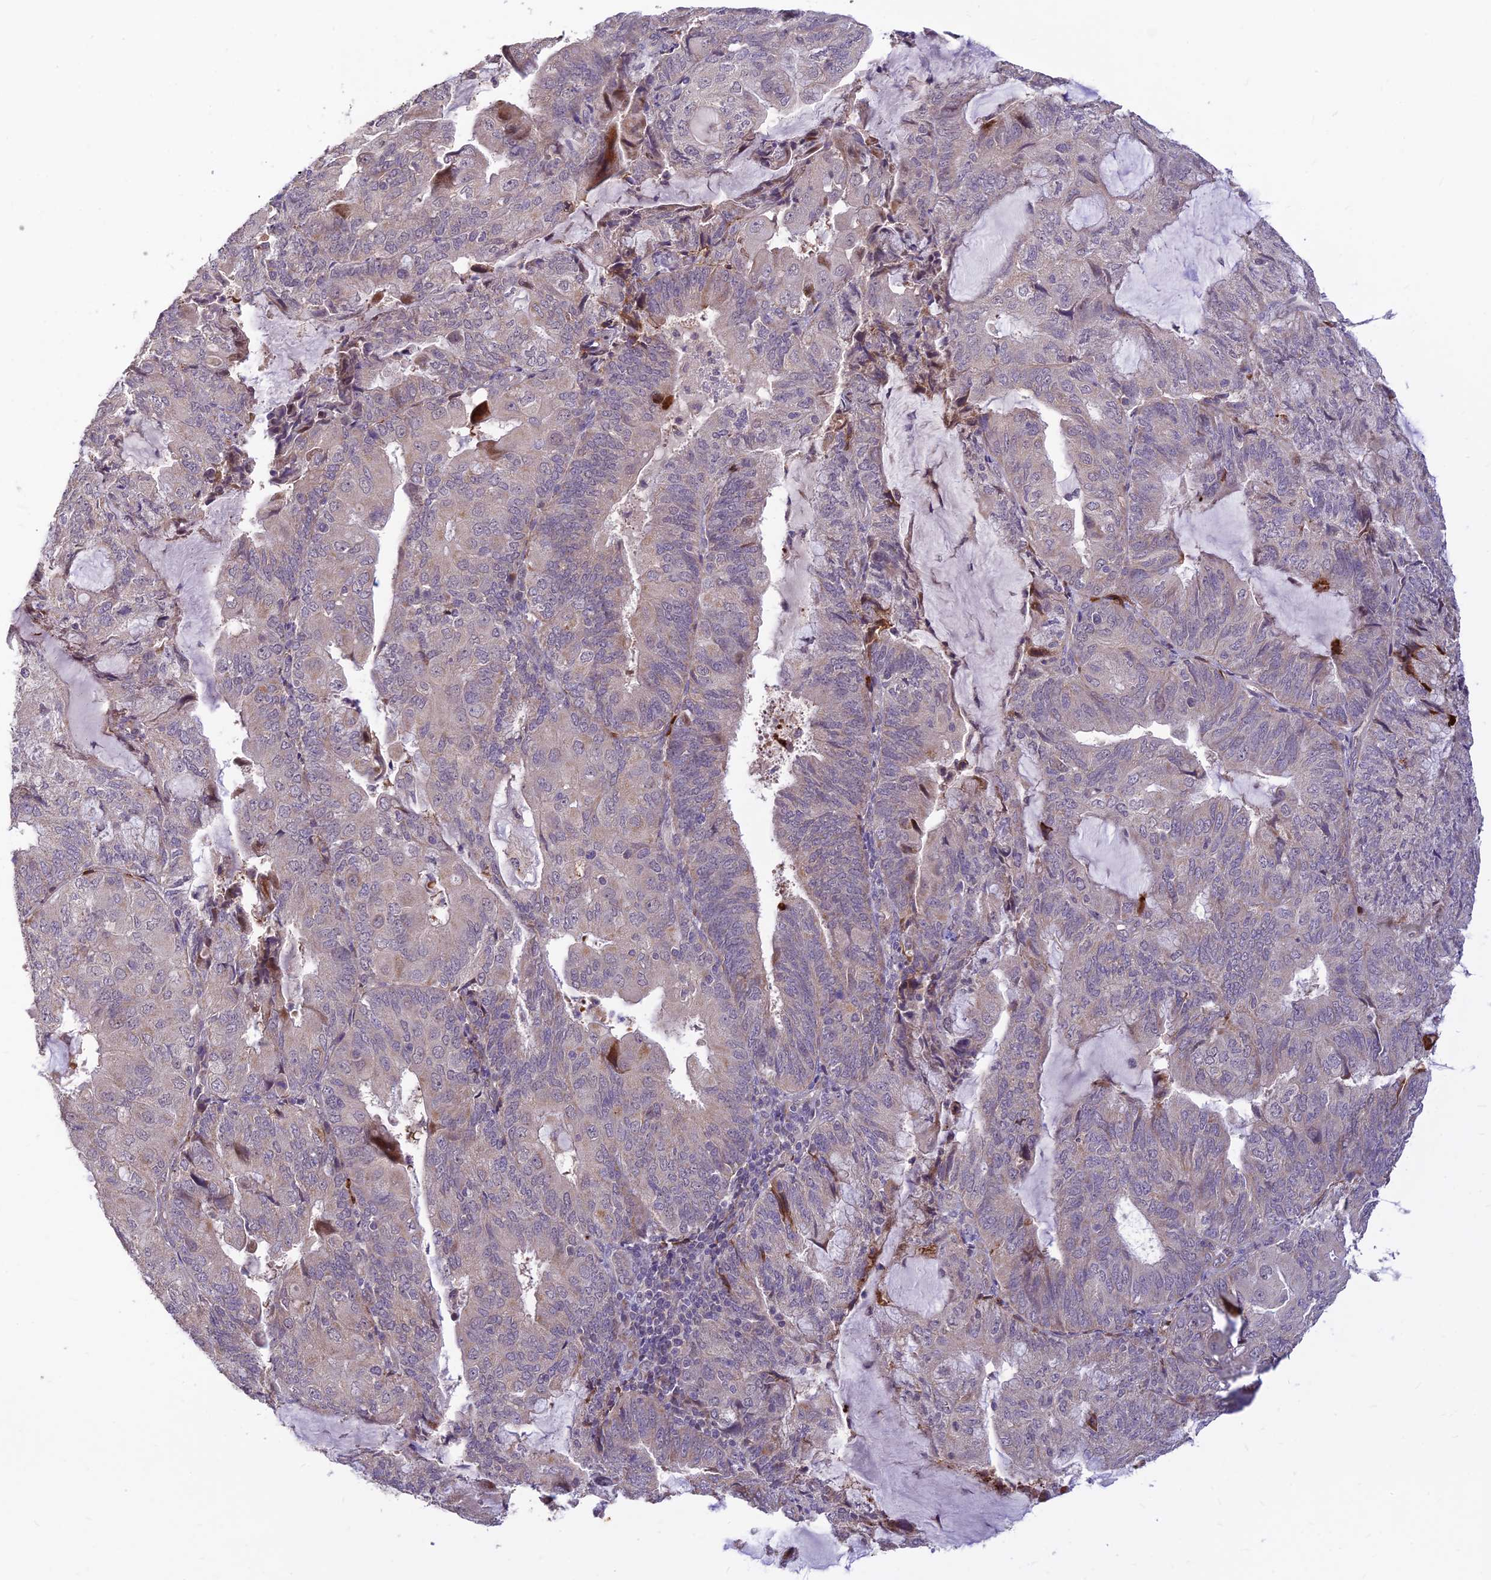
{"staining": {"intensity": "negative", "quantity": "none", "location": "none"}, "tissue": "endometrial cancer", "cell_type": "Tumor cells", "image_type": "cancer", "snomed": [{"axis": "morphology", "description": "Adenocarcinoma, NOS"}, {"axis": "topography", "description": "Endometrium"}], "caption": "Endometrial cancer was stained to show a protein in brown. There is no significant staining in tumor cells.", "gene": "ASPDH", "patient": {"sex": "female", "age": 81}}